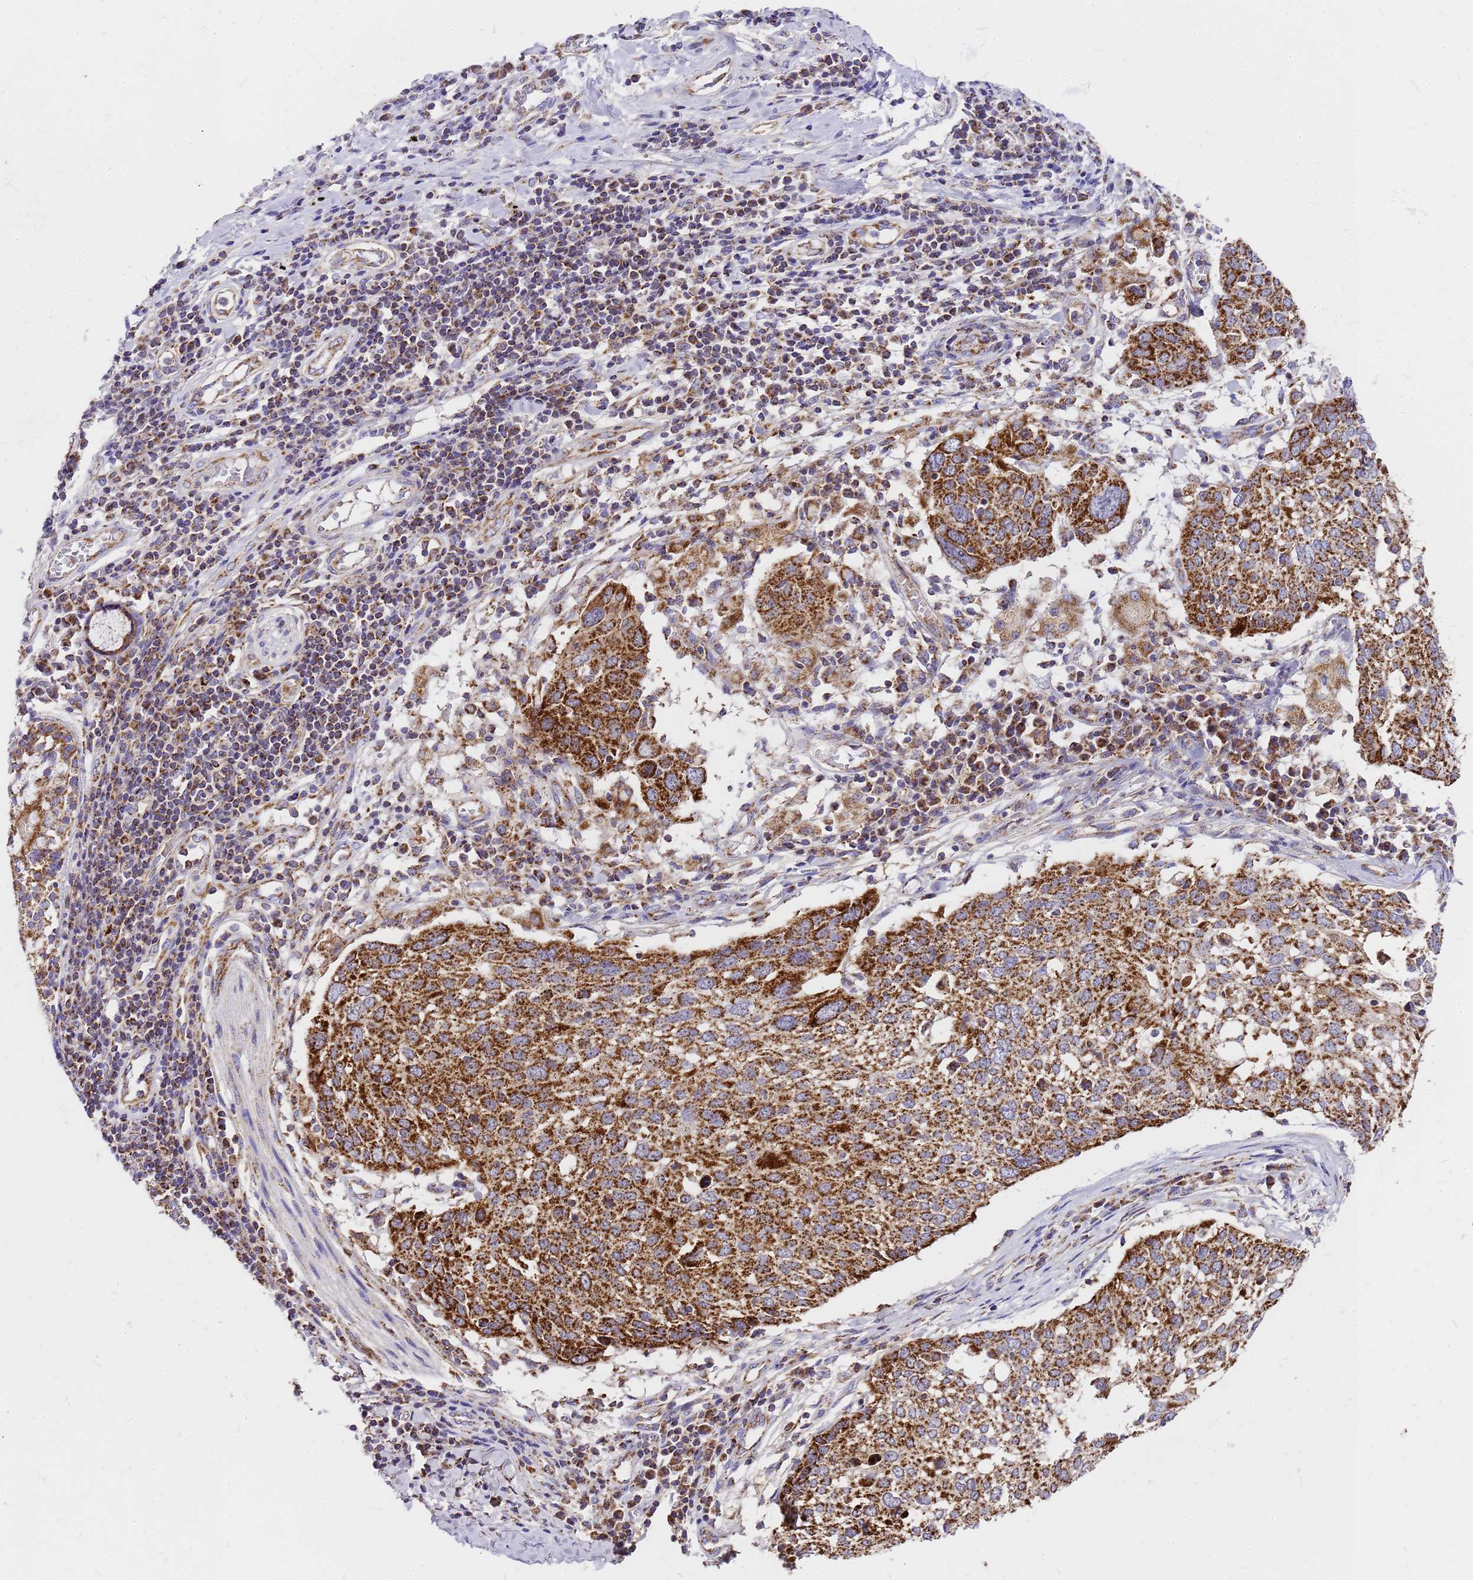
{"staining": {"intensity": "strong", "quantity": ">75%", "location": "cytoplasmic/membranous"}, "tissue": "lung cancer", "cell_type": "Tumor cells", "image_type": "cancer", "snomed": [{"axis": "morphology", "description": "Squamous cell carcinoma, NOS"}, {"axis": "topography", "description": "Lung"}], "caption": "High-power microscopy captured an immunohistochemistry (IHC) image of lung cancer (squamous cell carcinoma), revealing strong cytoplasmic/membranous positivity in about >75% of tumor cells.", "gene": "MRPS26", "patient": {"sex": "male", "age": 65}}